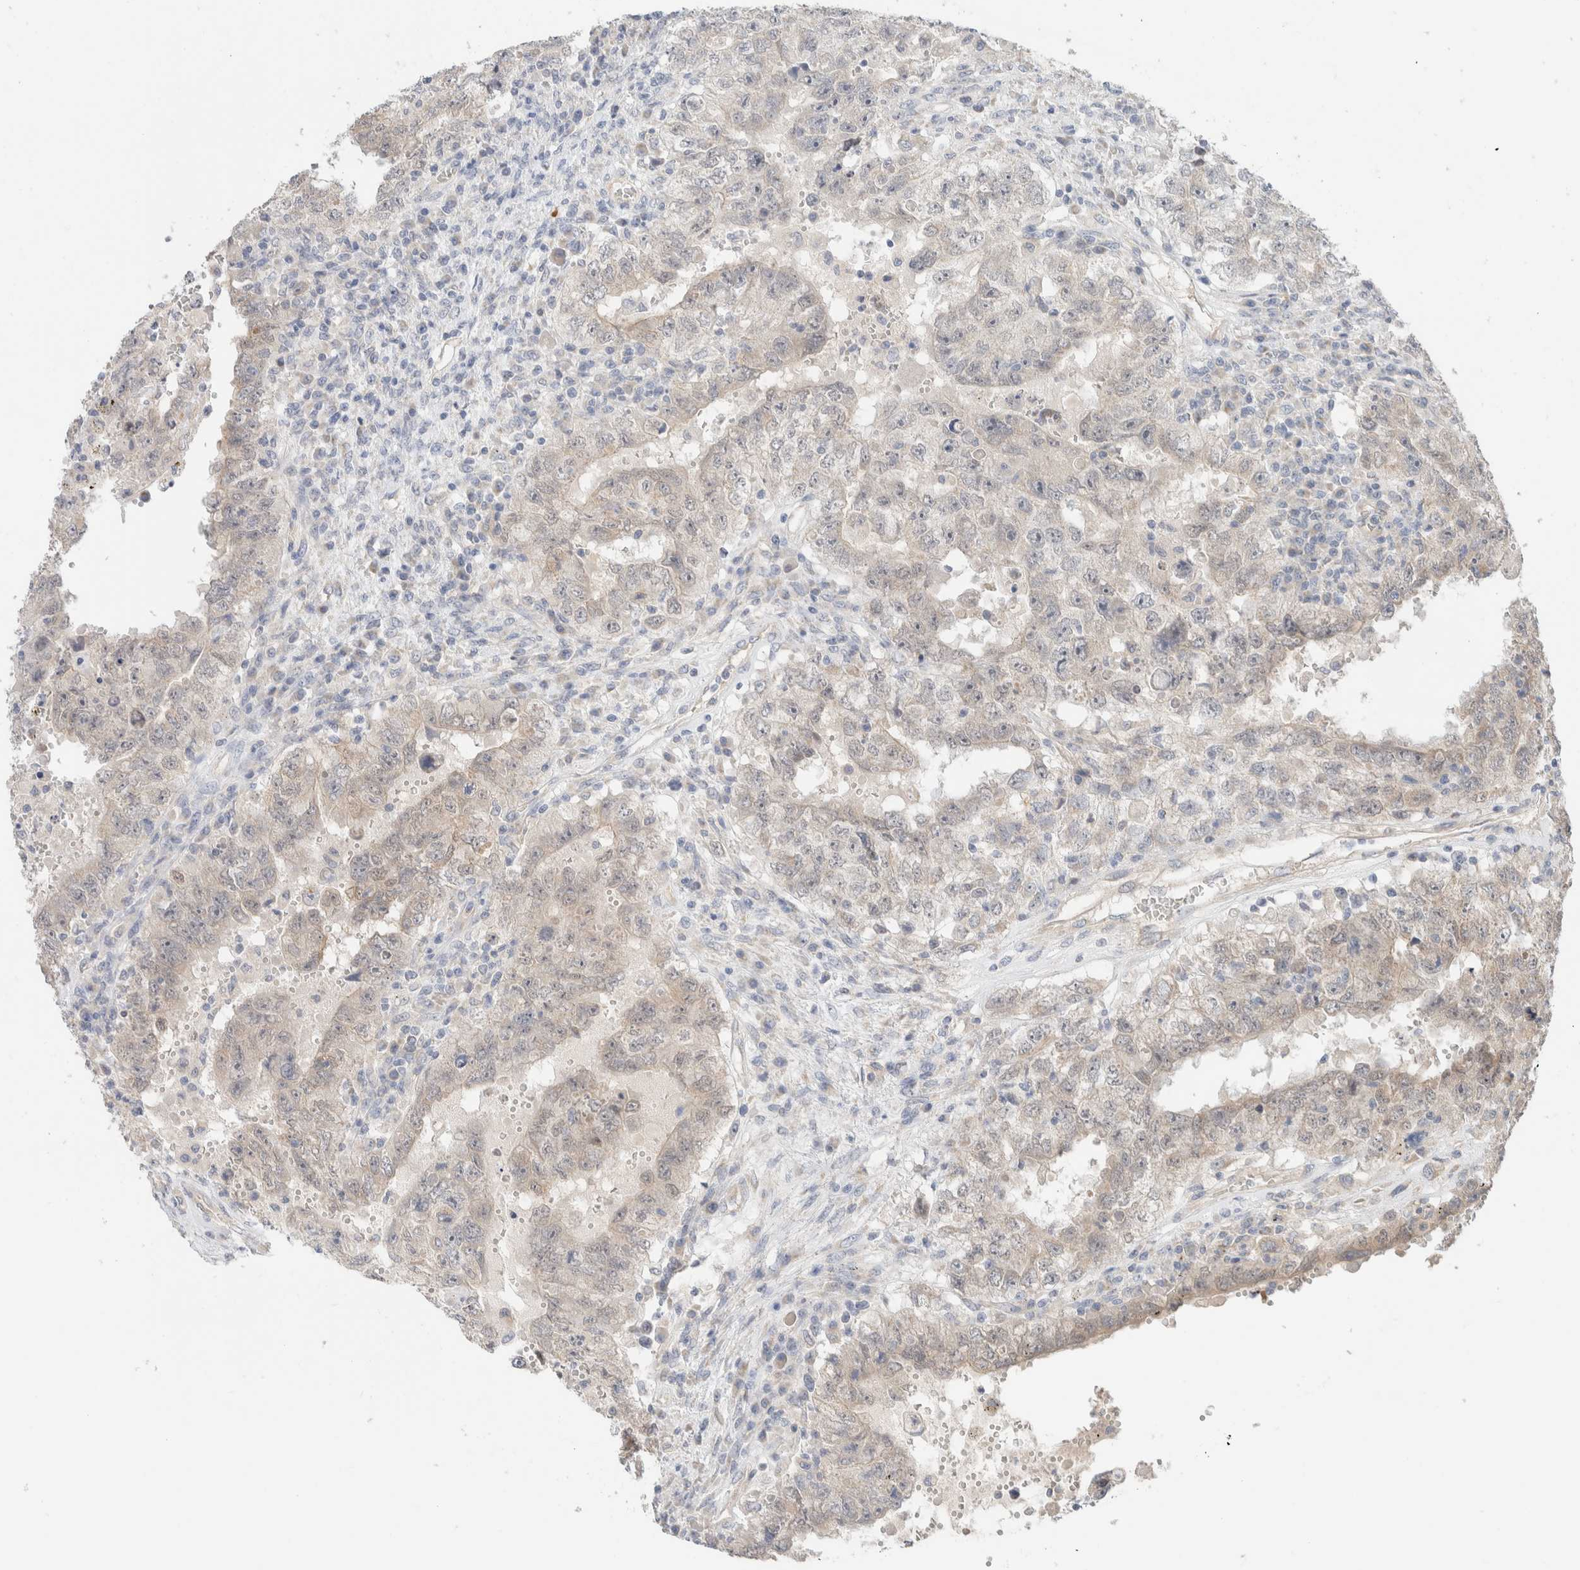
{"staining": {"intensity": "weak", "quantity": "<25%", "location": "cytoplasmic/membranous"}, "tissue": "testis cancer", "cell_type": "Tumor cells", "image_type": "cancer", "snomed": [{"axis": "morphology", "description": "Carcinoma, Embryonal, NOS"}, {"axis": "topography", "description": "Testis"}], "caption": "Photomicrograph shows no significant protein staining in tumor cells of testis embryonal carcinoma.", "gene": "CA13", "patient": {"sex": "male", "age": 26}}